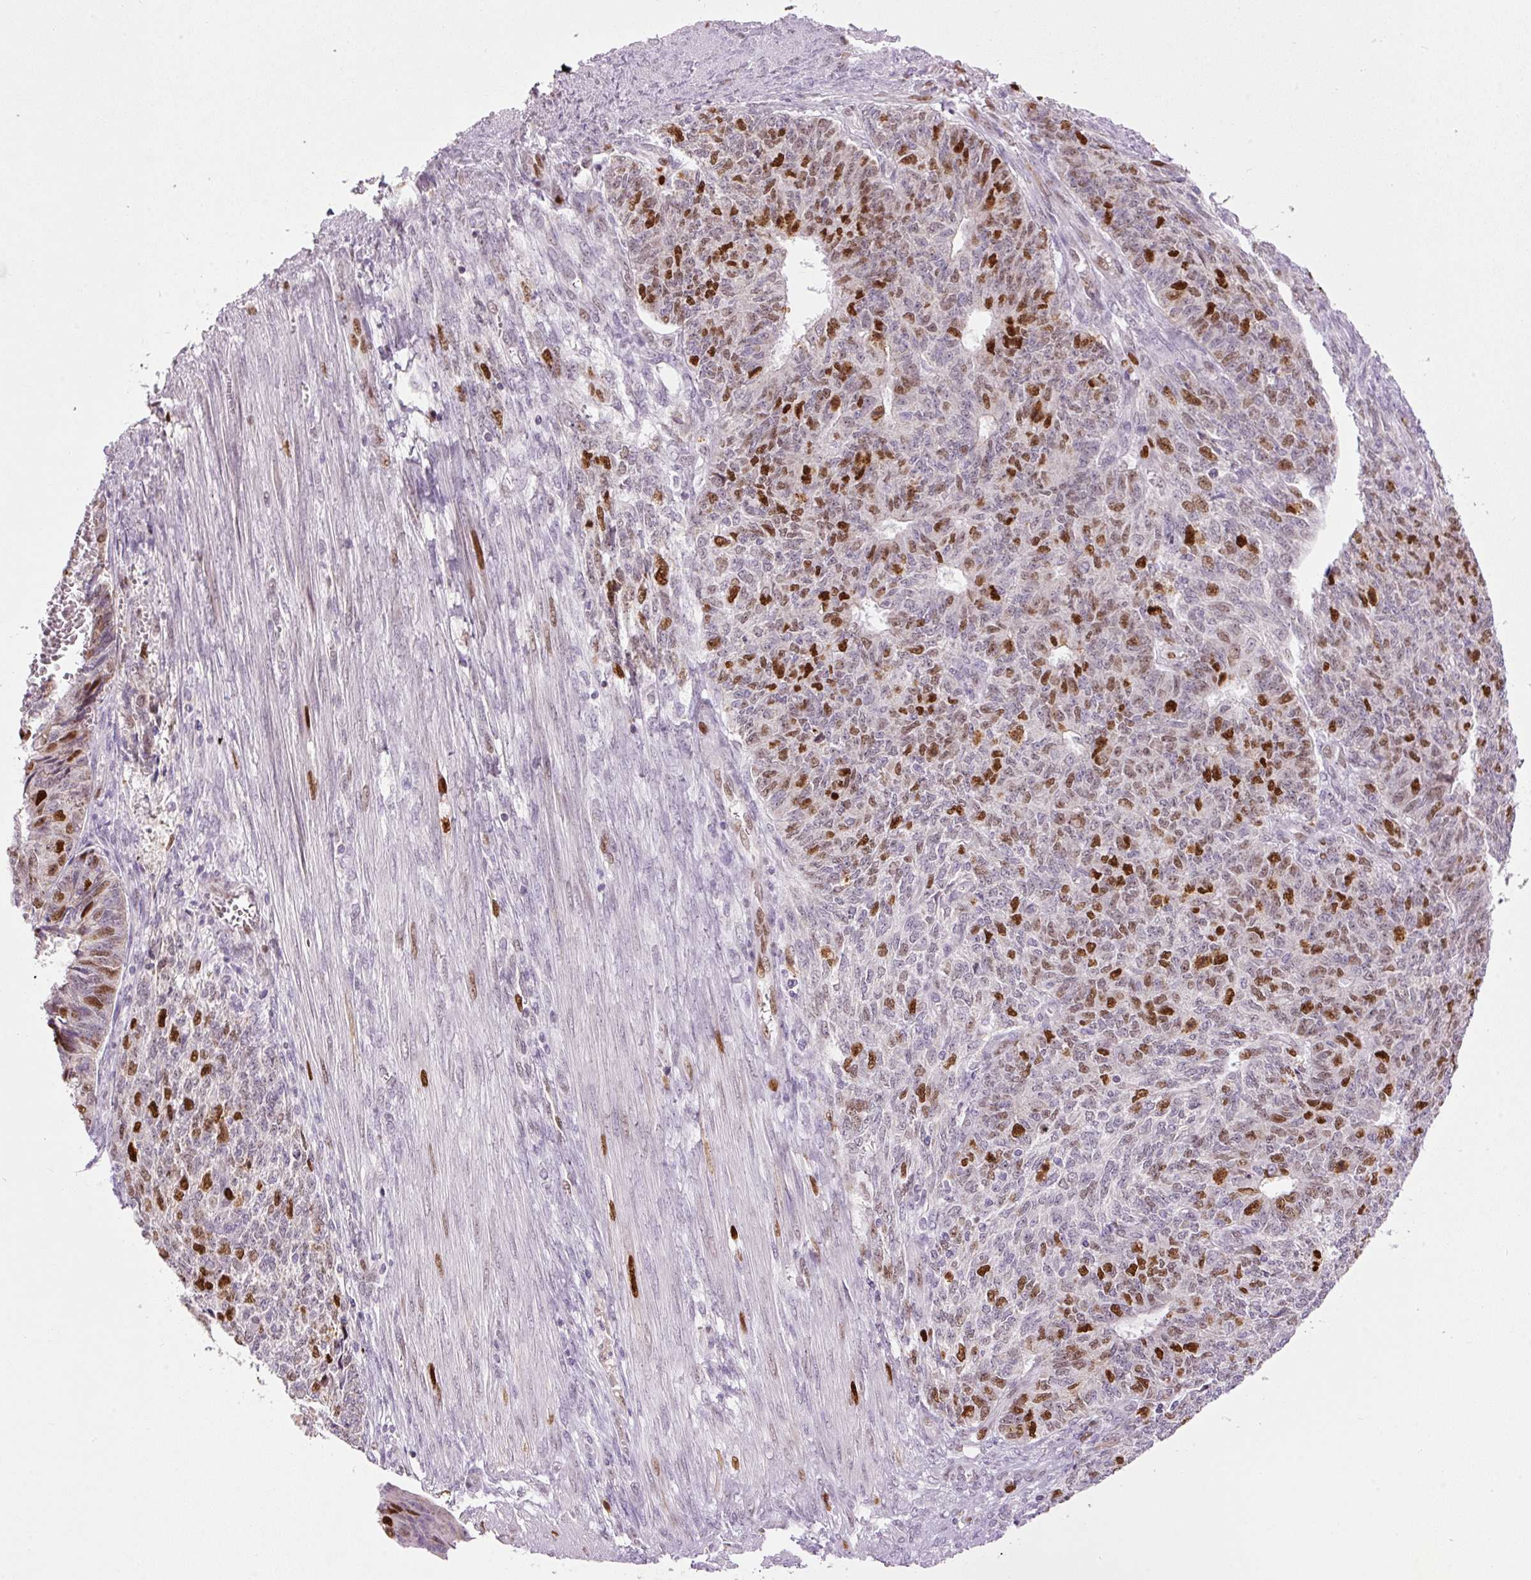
{"staining": {"intensity": "moderate", "quantity": "25%-75%", "location": "nuclear"}, "tissue": "endometrial cancer", "cell_type": "Tumor cells", "image_type": "cancer", "snomed": [{"axis": "morphology", "description": "Adenocarcinoma, NOS"}, {"axis": "topography", "description": "Endometrium"}], "caption": "Immunohistochemistry (IHC) histopathology image of endometrial adenocarcinoma stained for a protein (brown), which shows medium levels of moderate nuclear positivity in about 25%-75% of tumor cells.", "gene": "KPNA2", "patient": {"sex": "female", "age": 32}}